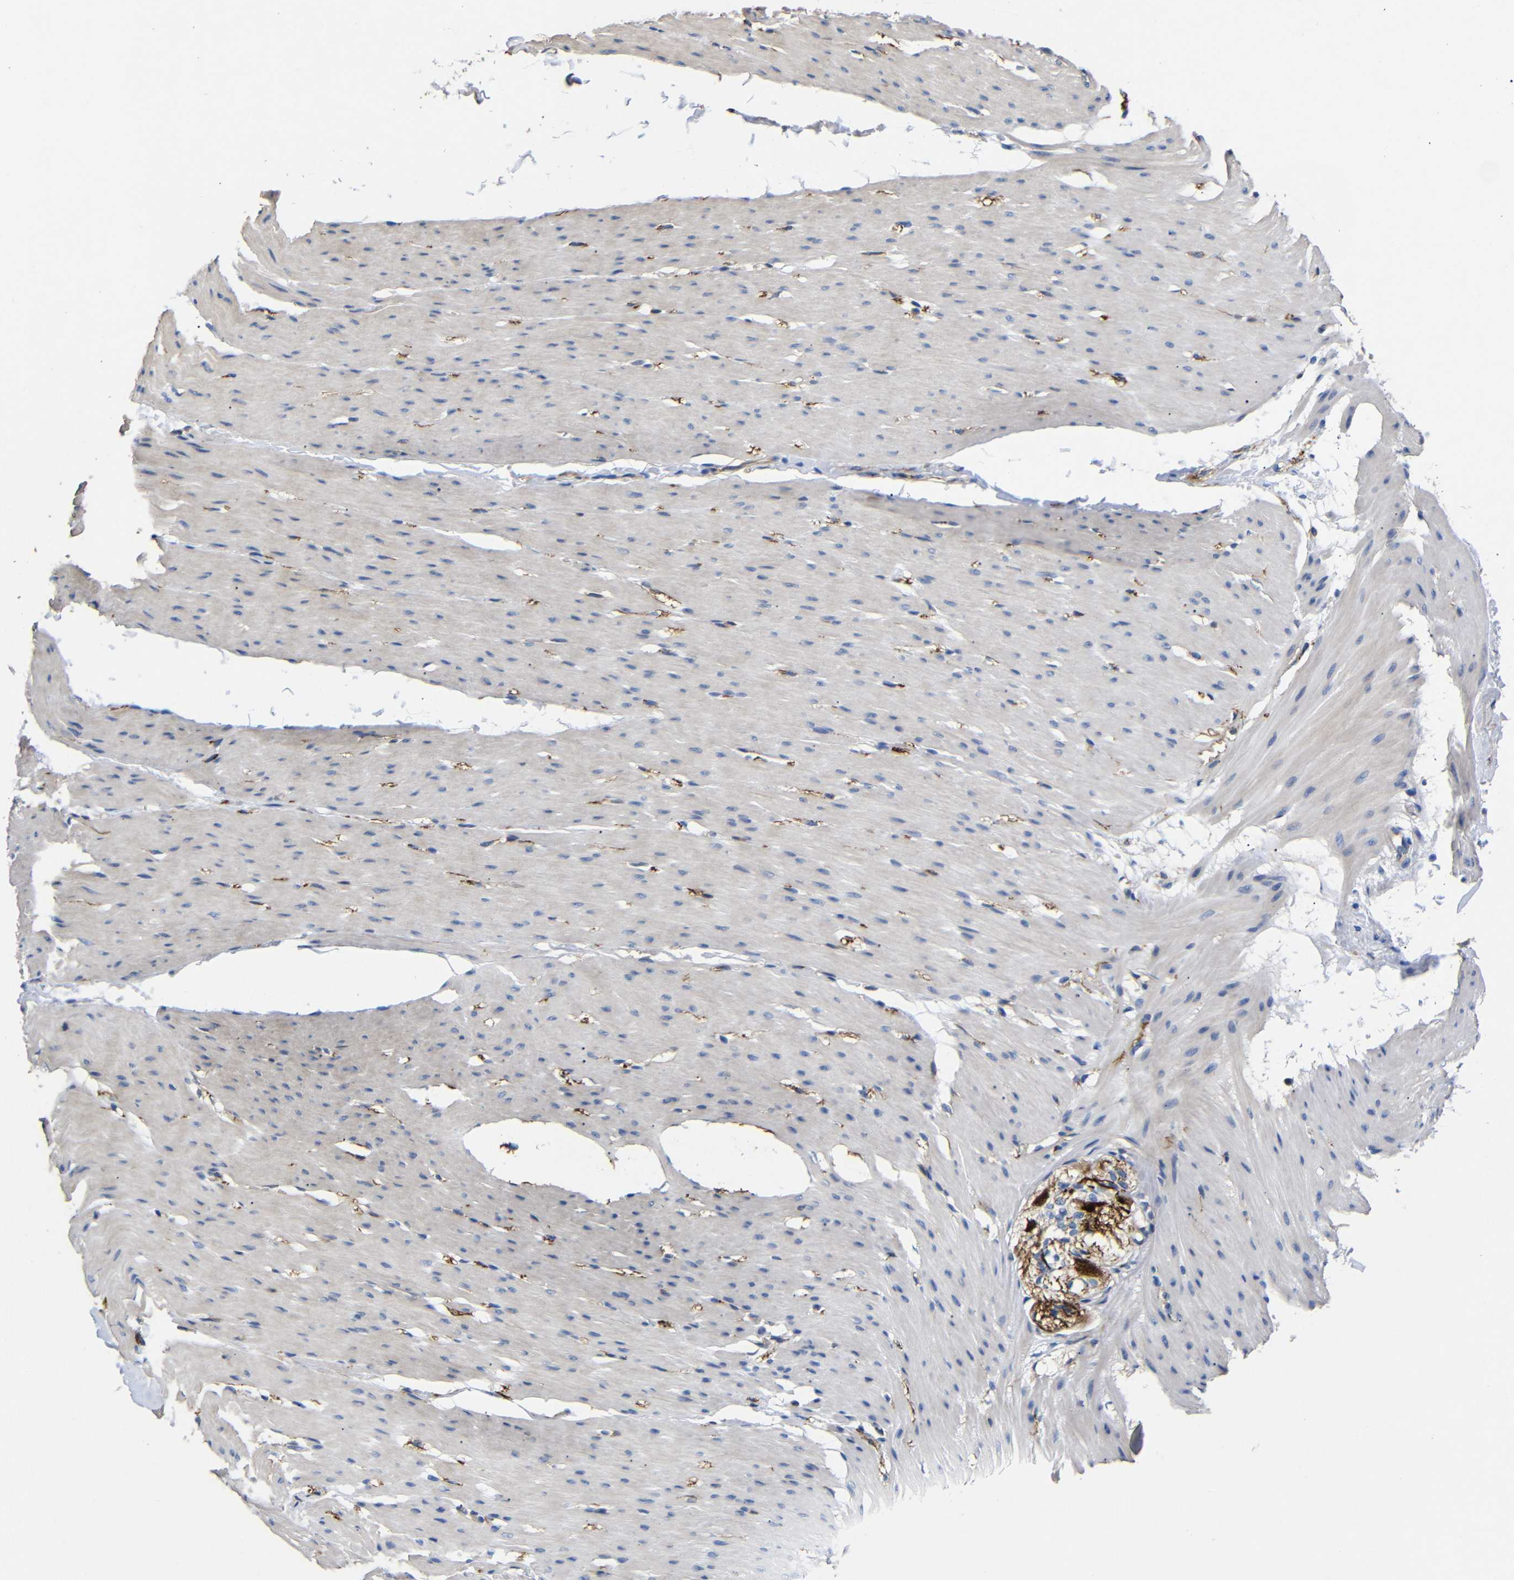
{"staining": {"intensity": "weak", "quantity": "25%-75%", "location": "cytoplasmic/membranous"}, "tissue": "smooth muscle", "cell_type": "Smooth muscle cells", "image_type": "normal", "snomed": [{"axis": "morphology", "description": "Normal tissue, NOS"}, {"axis": "topography", "description": "Smooth muscle"}, {"axis": "topography", "description": "Colon"}], "caption": "A low amount of weak cytoplasmic/membranous expression is seen in about 25%-75% of smooth muscle cells in normal smooth muscle.", "gene": "SDCBP", "patient": {"sex": "male", "age": 67}}